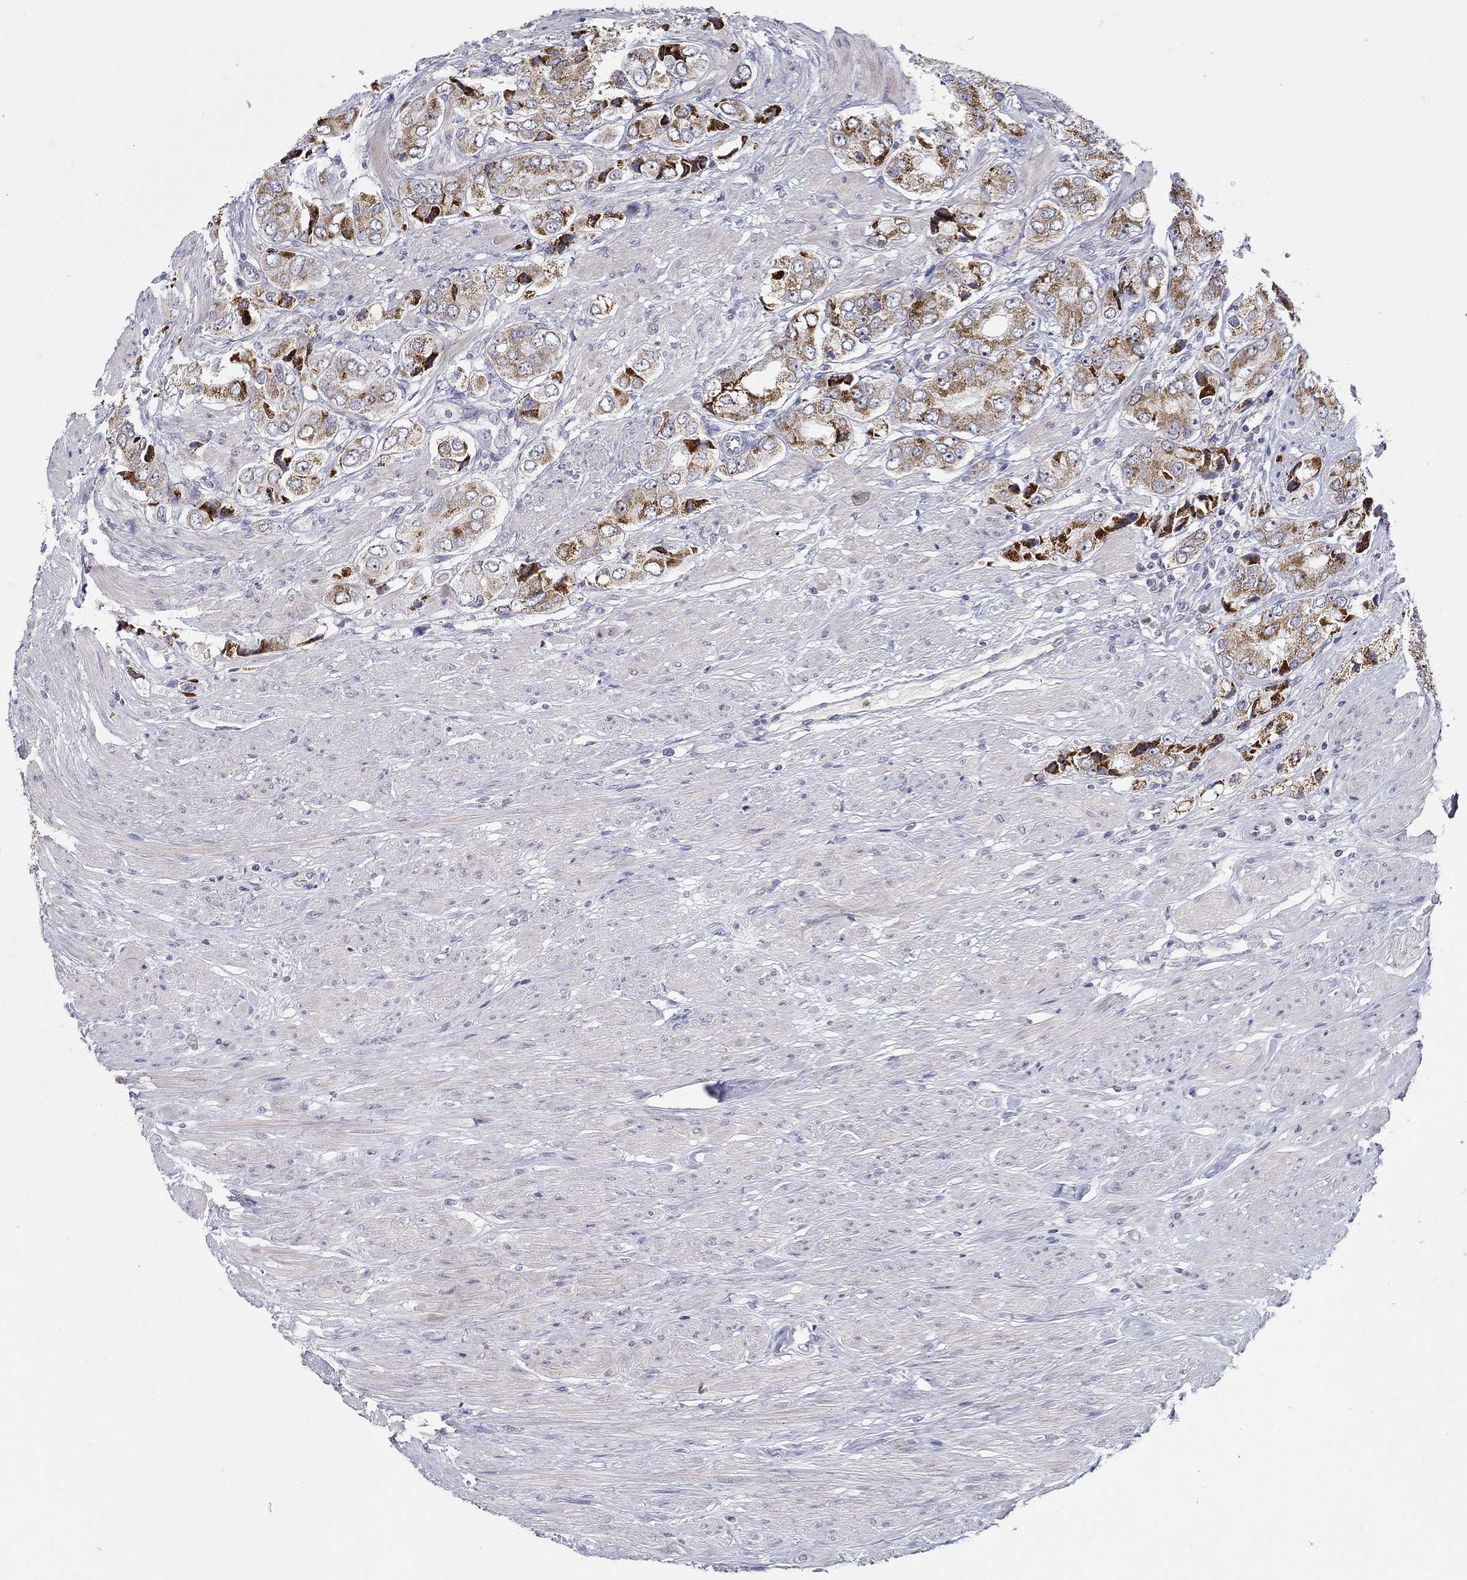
{"staining": {"intensity": "strong", "quantity": "<25%", "location": "cytoplasmic/membranous"}, "tissue": "prostate cancer", "cell_type": "Tumor cells", "image_type": "cancer", "snomed": [{"axis": "morphology", "description": "Adenocarcinoma, Low grade"}, {"axis": "topography", "description": "Prostate"}], "caption": "Tumor cells demonstrate strong cytoplasmic/membranous expression in approximately <25% of cells in prostate cancer (adenocarcinoma (low-grade)).", "gene": "HMX2", "patient": {"sex": "male", "age": 69}}